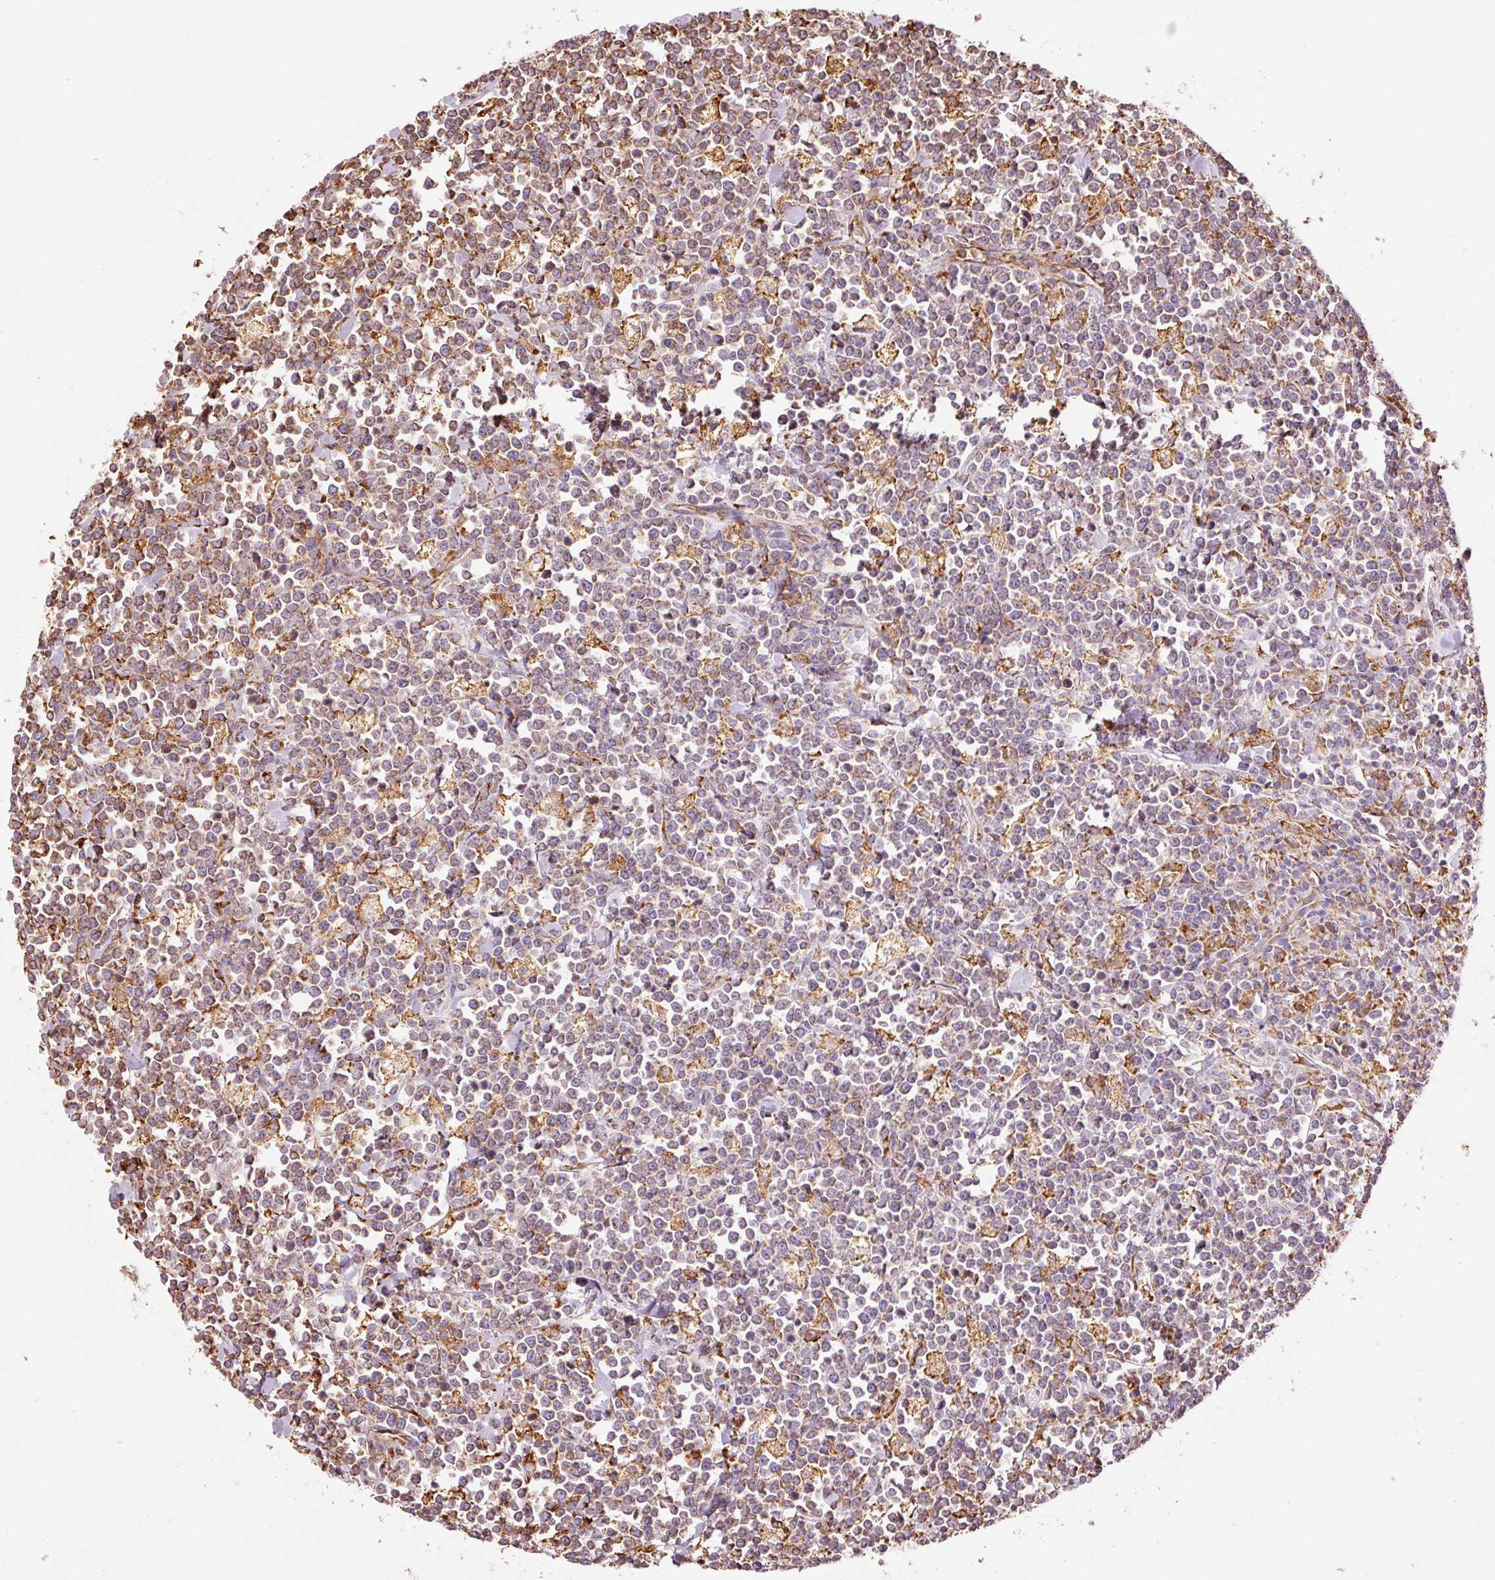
{"staining": {"intensity": "moderate", "quantity": "<25%", "location": "cytoplasmic/membranous"}, "tissue": "lymphoma", "cell_type": "Tumor cells", "image_type": "cancer", "snomed": [{"axis": "morphology", "description": "Malignant lymphoma, non-Hodgkin's type, High grade"}, {"axis": "topography", "description": "Small intestine"}, {"axis": "topography", "description": "Colon"}], "caption": "DAB (3,3'-diaminobenzidine) immunohistochemical staining of high-grade malignant lymphoma, non-Hodgkin's type shows moderate cytoplasmic/membranous protein staining in approximately <25% of tumor cells.", "gene": "KLC1", "patient": {"sex": "male", "age": 8}}